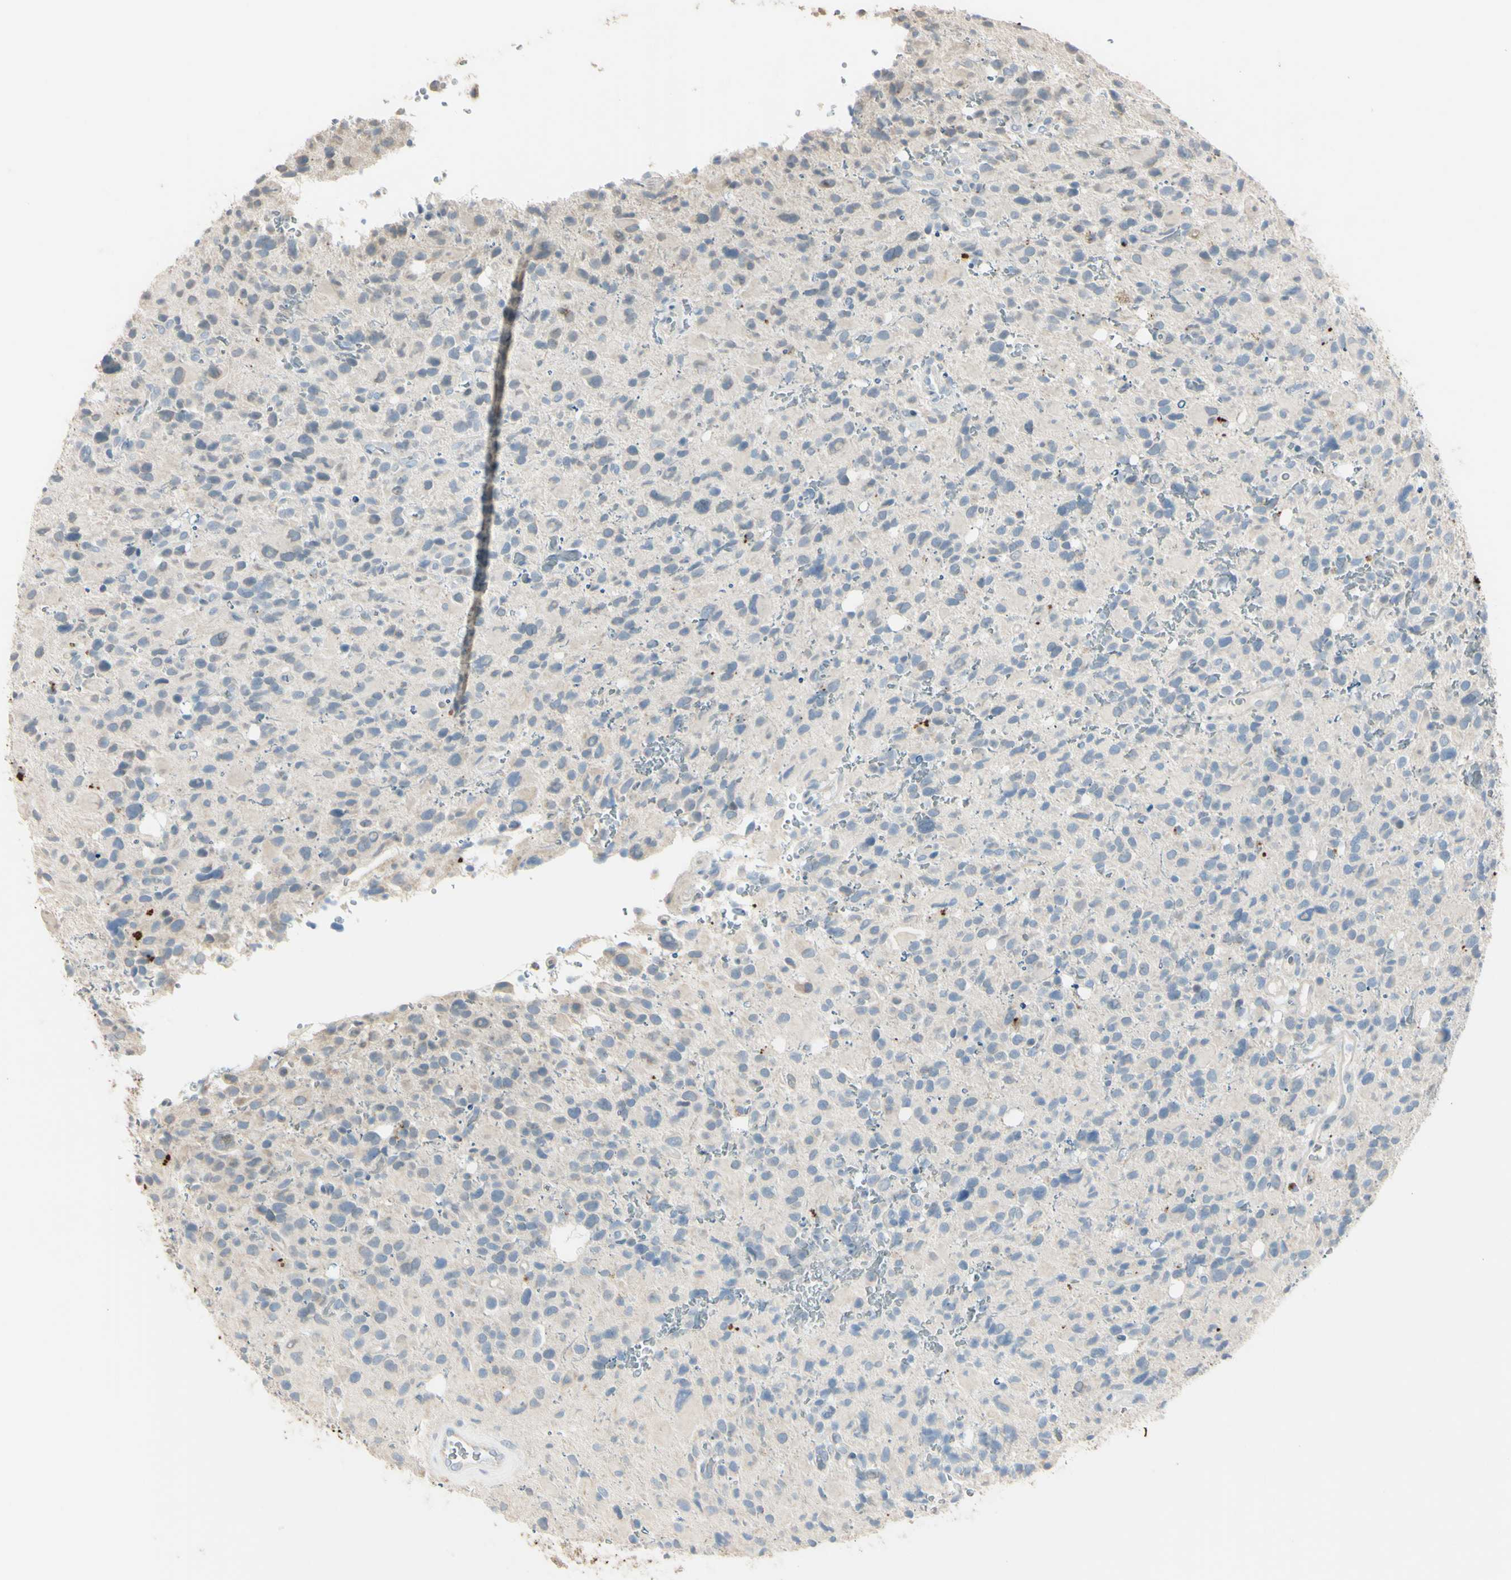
{"staining": {"intensity": "negative", "quantity": "none", "location": "none"}, "tissue": "glioma", "cell_type": "Tumor cells", "image_type": "cancer", "snomed": [{"axis": "morphology", "description": "Glioma, malignant, High grade"}, {"axis": "topography", "description": "Brain"}], "caption": "DAB (3,3'-diaminobenzidine) immunohistochemical staining of high-grade glioma (malignant) reveals no significant staining in tumor cells.", "gene": "ANGPTL1", "patient": {"sex": "male", "age": 48}}